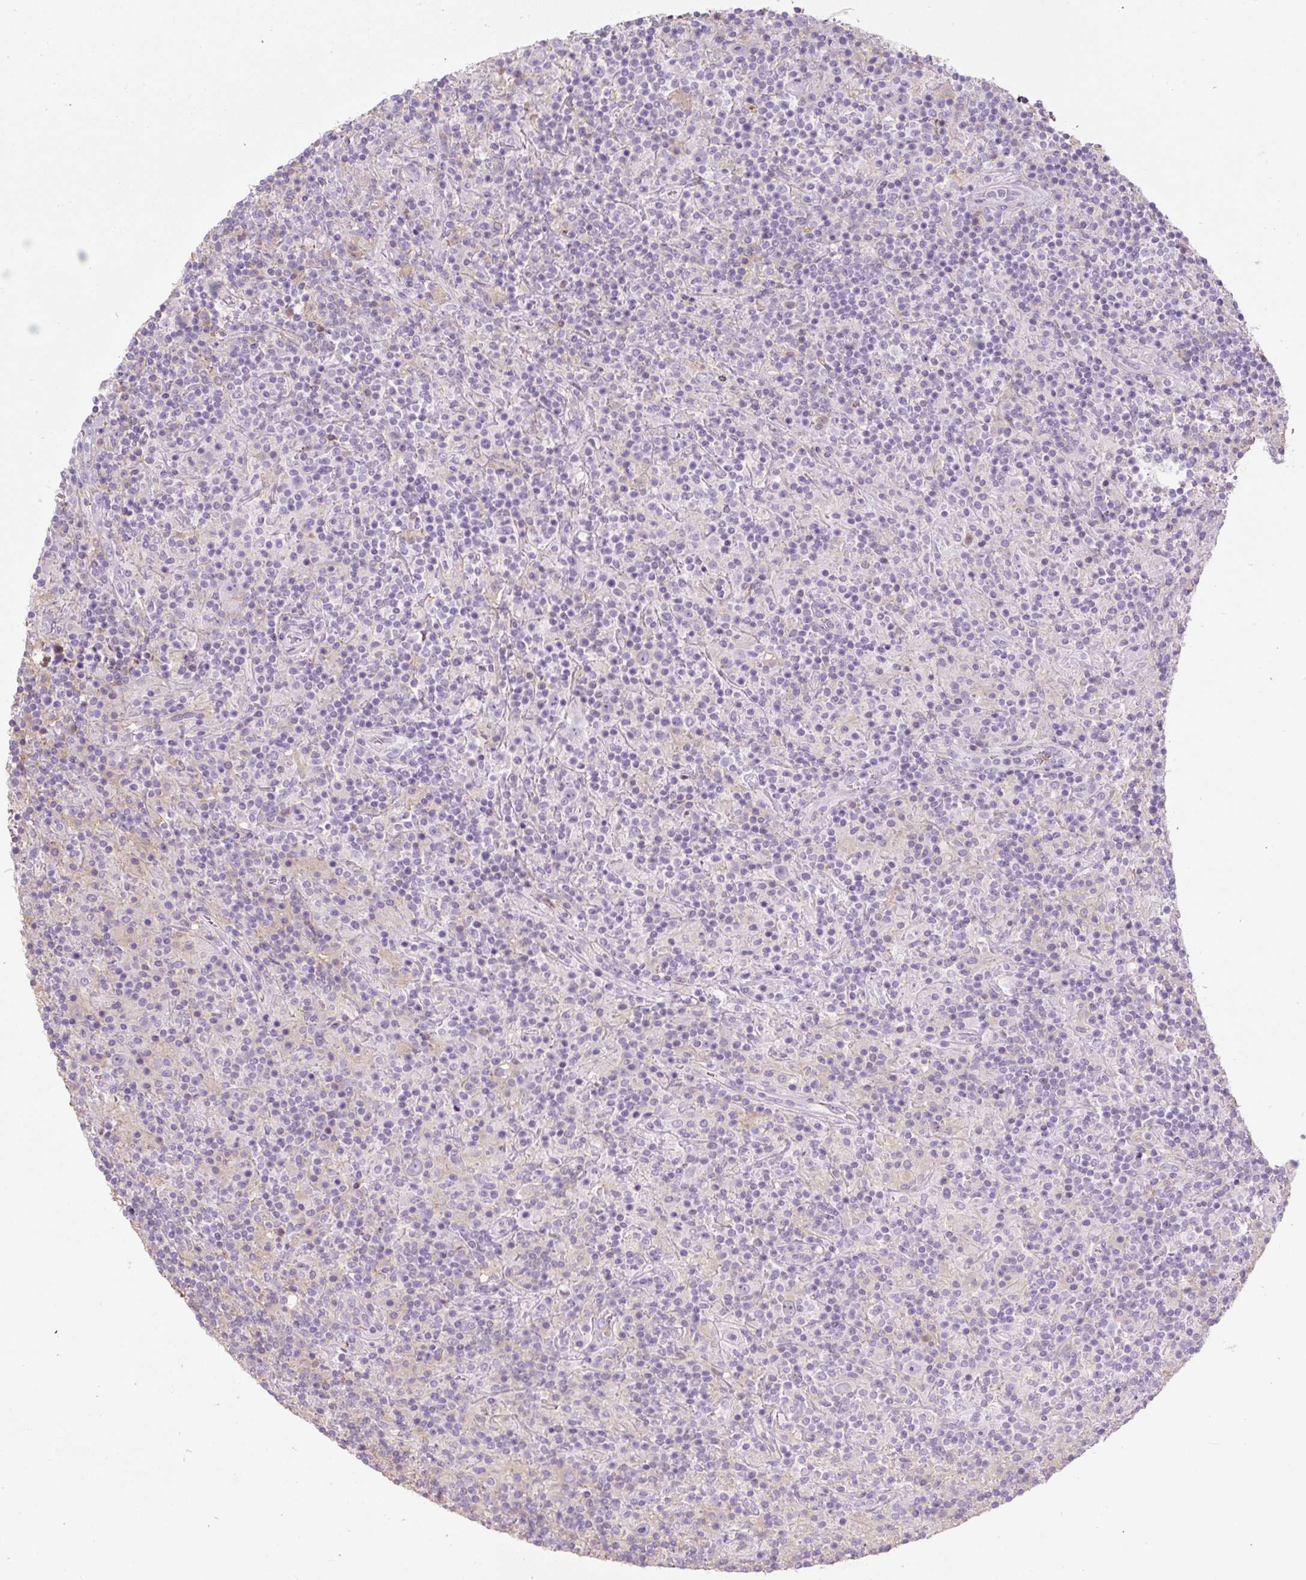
{"staining": {"intensity": "negative", "quantity": "none", "location": "none"}, "tissue": "lymphoma", "cell_type": "Tumor cells", "image_type": "cancer", "snomed": [{"axis": "morphology", "description": "Hodgkin's disease, NOS"}, {"axis": "topography", "description": "Lymph node"}], "caption": "This is an immunohistochemistry photomicrograph of human Hodgkin's disease. There is no staining in tumor cells.", "gene": "APOA1", "patient": {"sex": "male", "age": 70}}